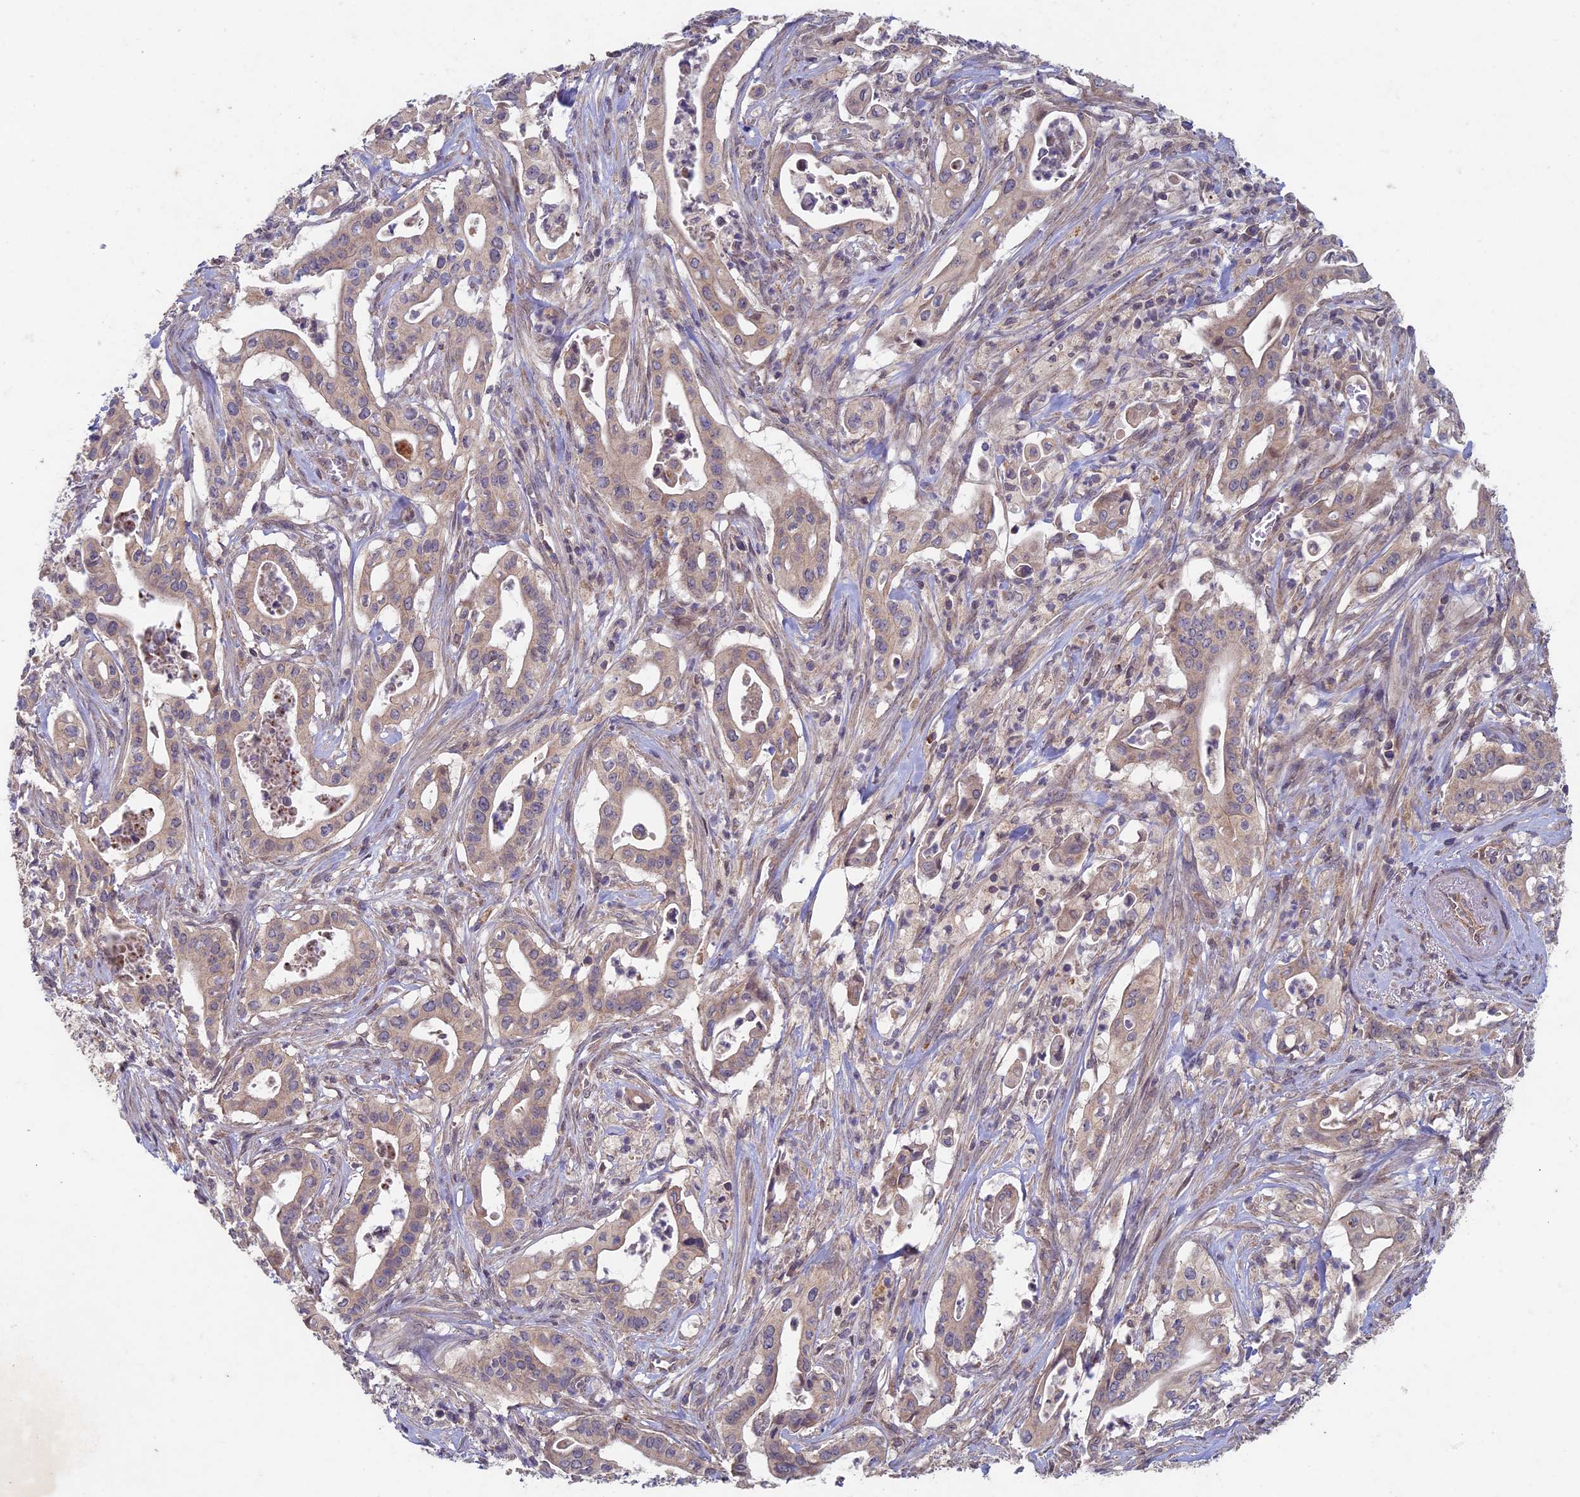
{"staining": {"intensity": "weak", "quantity": ">75%", "location": "cytoplasmic/membranous"}, "tissue": "pancreatic cancer", "cell_type": "Tumor cells", "image_type": "cancer", "snomed": [{"axis": "morphology", "description": "Adenocarcinoma, NOS"}, {"axis": "topography", "description": "Pancreas"}], "caption": "Immunohistochemistry (IHC) of human adenocarcinoma (pancreatic) demonstrates low levels of weak cytoplasmic/membranous expression in about >75% of tumor cells. The staining was performed using DAB, with brown indicating positive protein expression. Nuclei are stained blue with hematoxylin.", "gene": "RCCD1", "patient": {"sex": "female", "age": 77}}